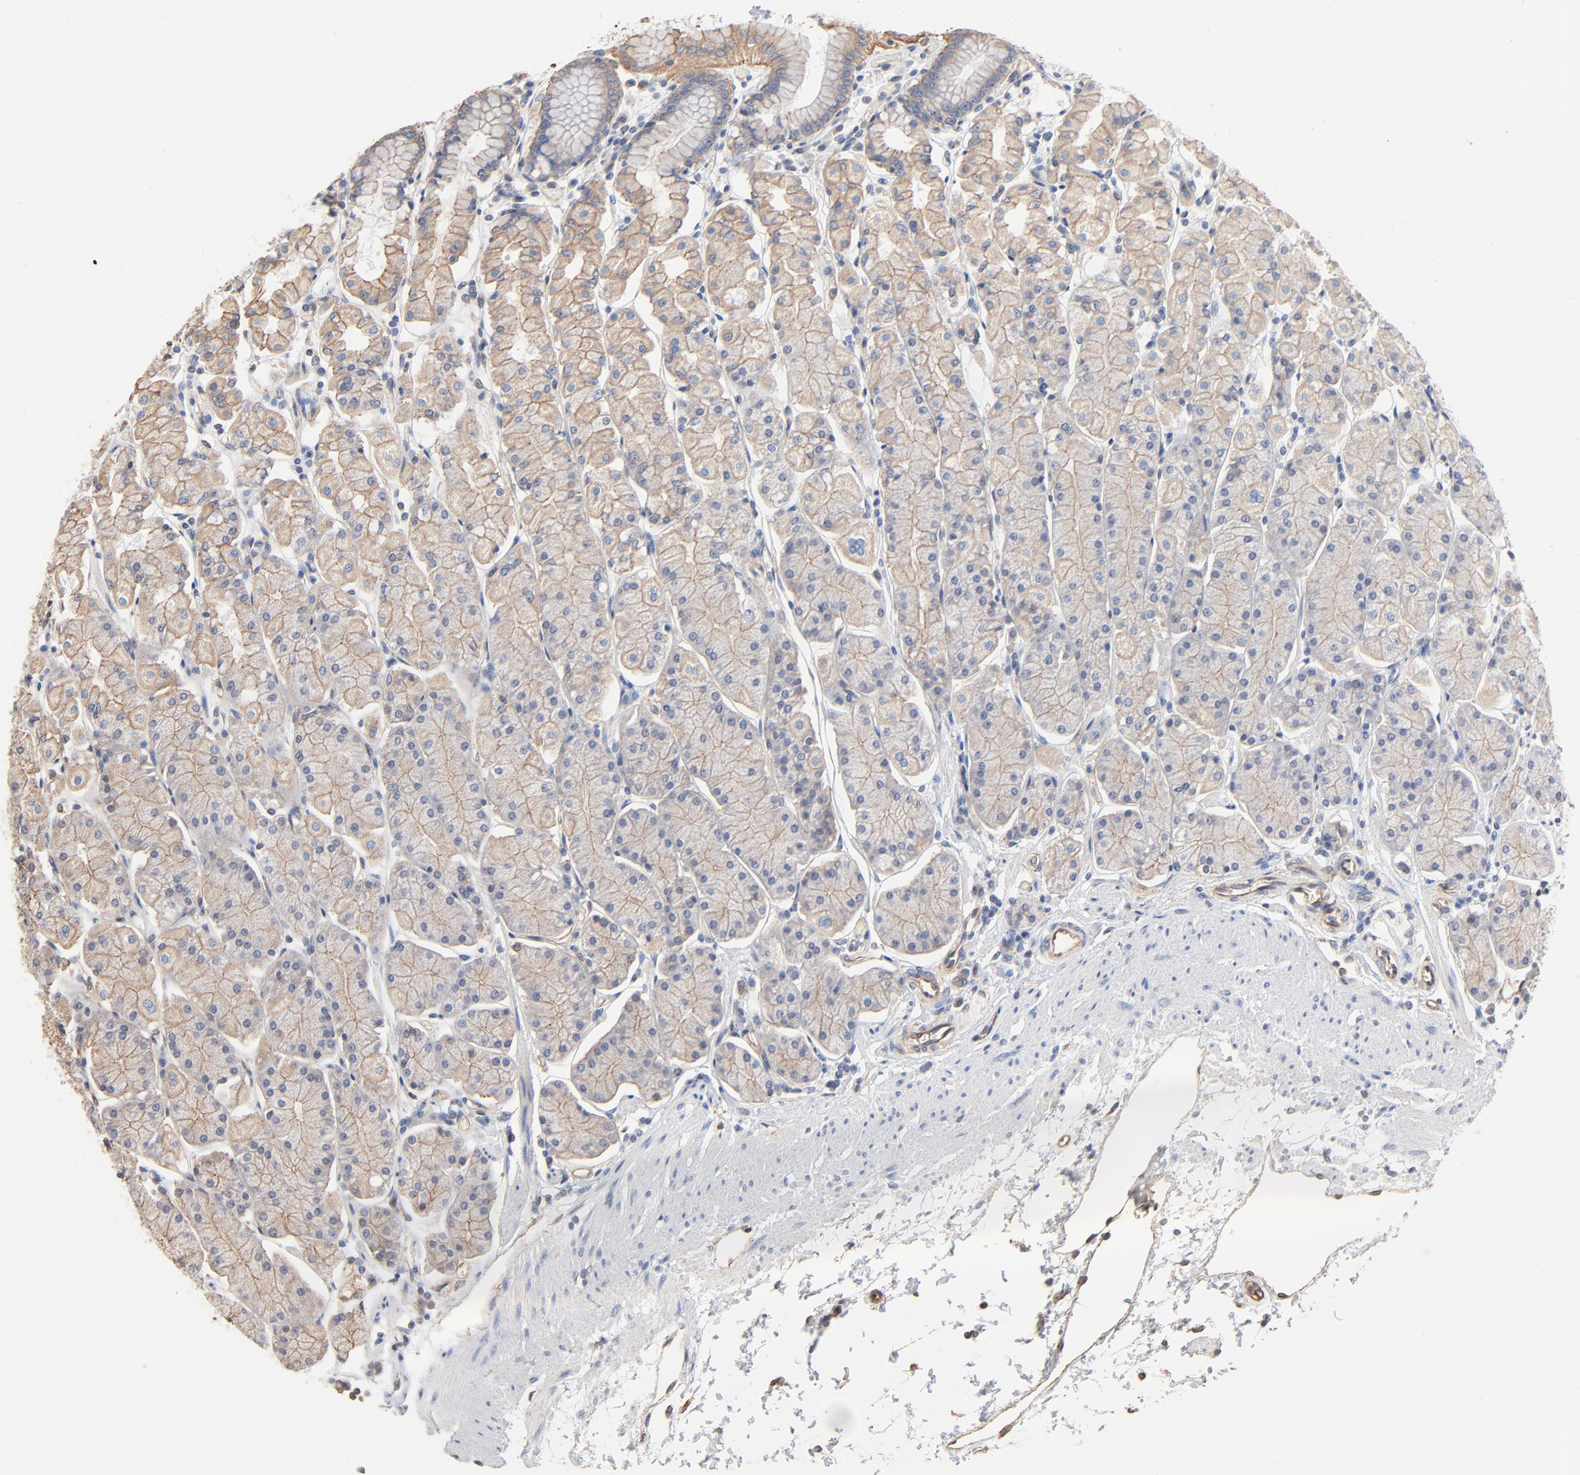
{"staining": {"intensity": "weak", "quantity": "<25%", "location": "cytoplasmic/membranous"}, "tissue": "stomach", "cell_type": "Glandular cells", "image_type": "normal", "snomed": [{"axis": "morphology", "description": "Normal tissue, NOS"}, {"axis": "topography", "description": "Stomach, upper"}, {"axis": "topography", "description": "Stomach"}], "caption": "The IHC micrograph has no significant positivity in glandular cells of stomach.", "gene": "ABCD4", "patient": {"sex": "male", "age": 76}}